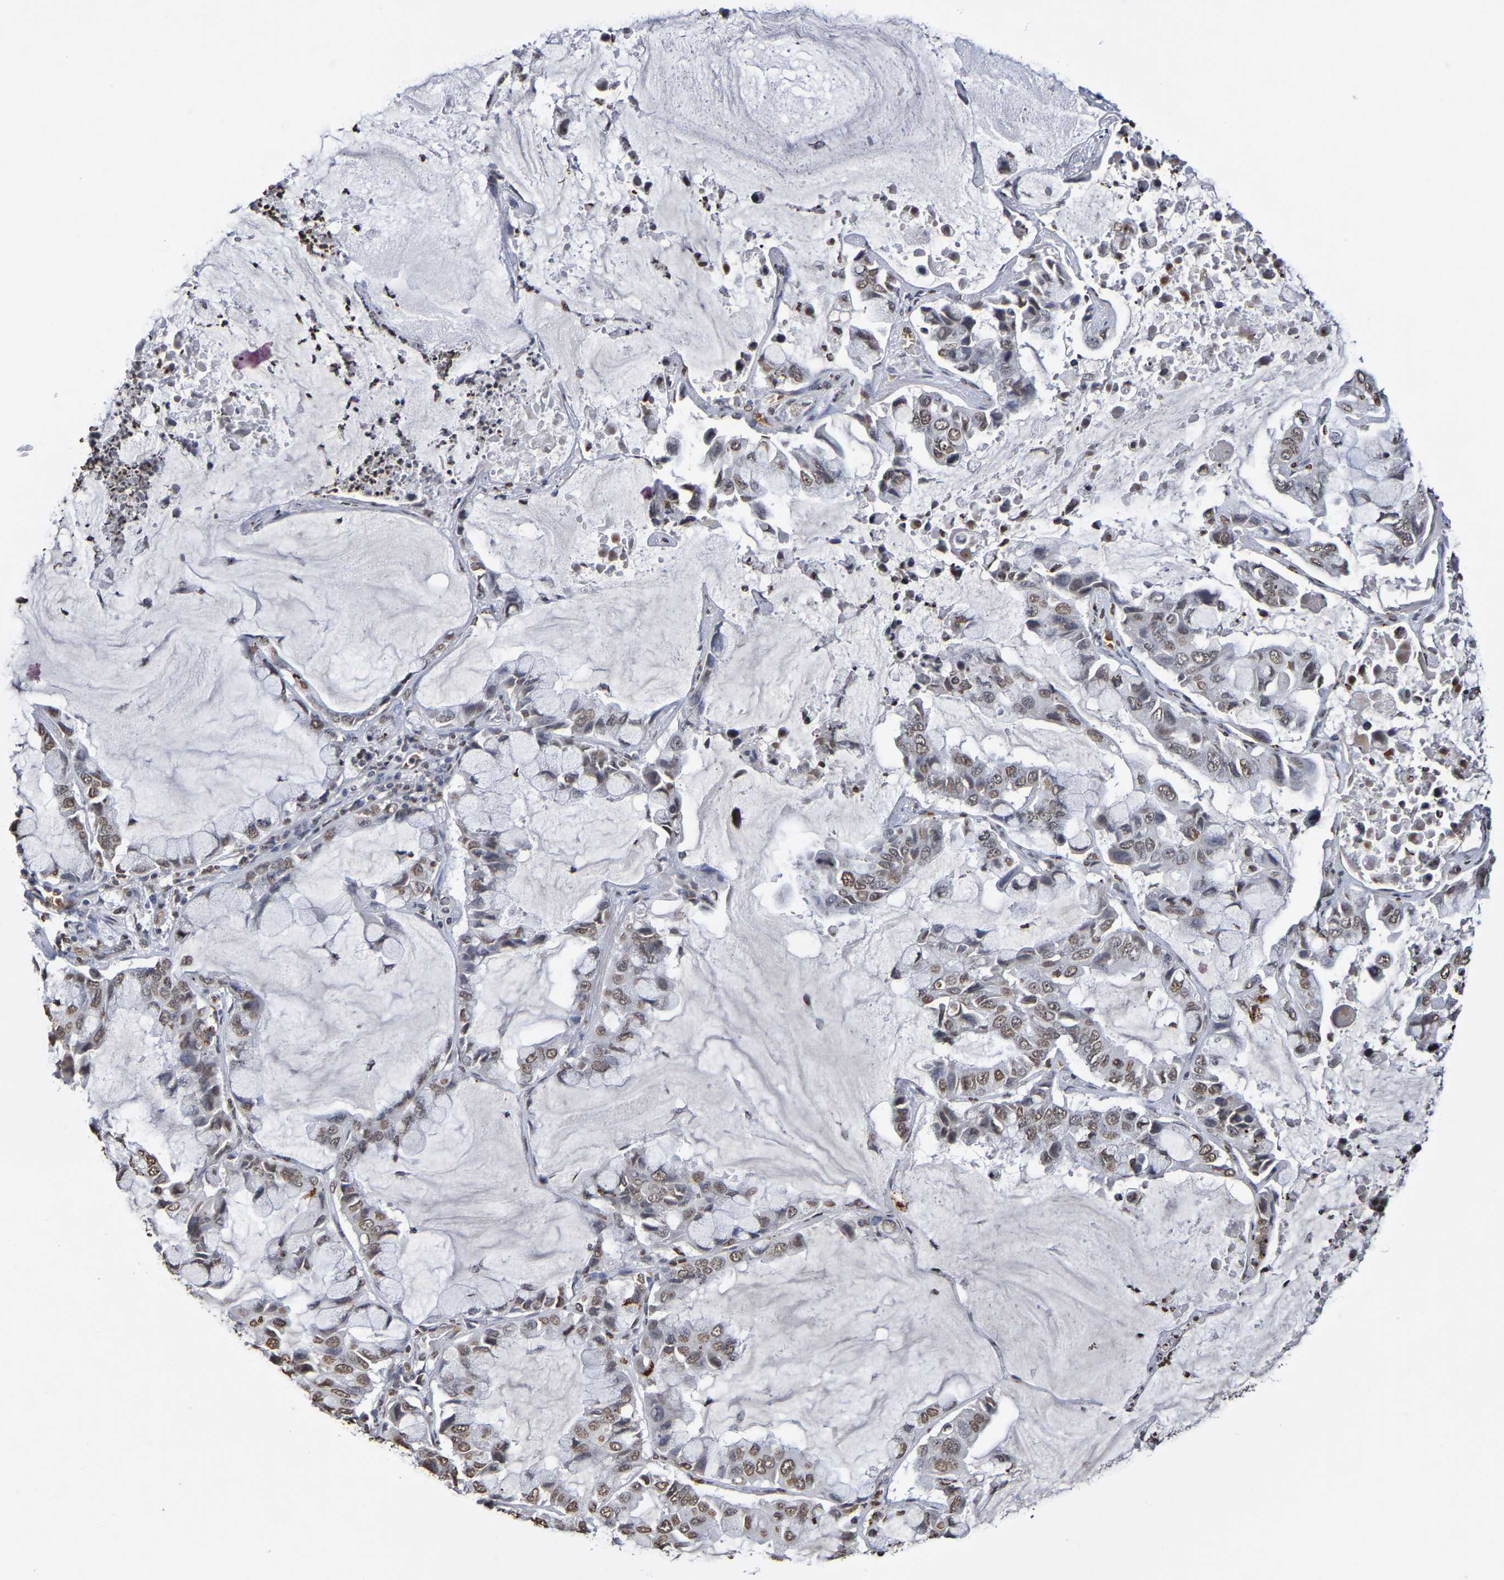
{"staining": {"intensity": "weak", "quantity": ">75%", "location": "nuclear"}, "tissue": "lung cancer", "cell_type": "Tumor cells", "image_type": "cancer", "snomed": [{"axis": "morphology", "description": "Adenocarcinoma, NOS"}, {"axis": "topography", "description": "Lung"}], "caption": "IHC (DAB (3,3'-diaminobenzidine)) staining of human lung cancer displays weak nuclear protein expression in about >75% of tumor cells.", "gene": "ATF4", "patient": {"sex": "male", "age": 64}}